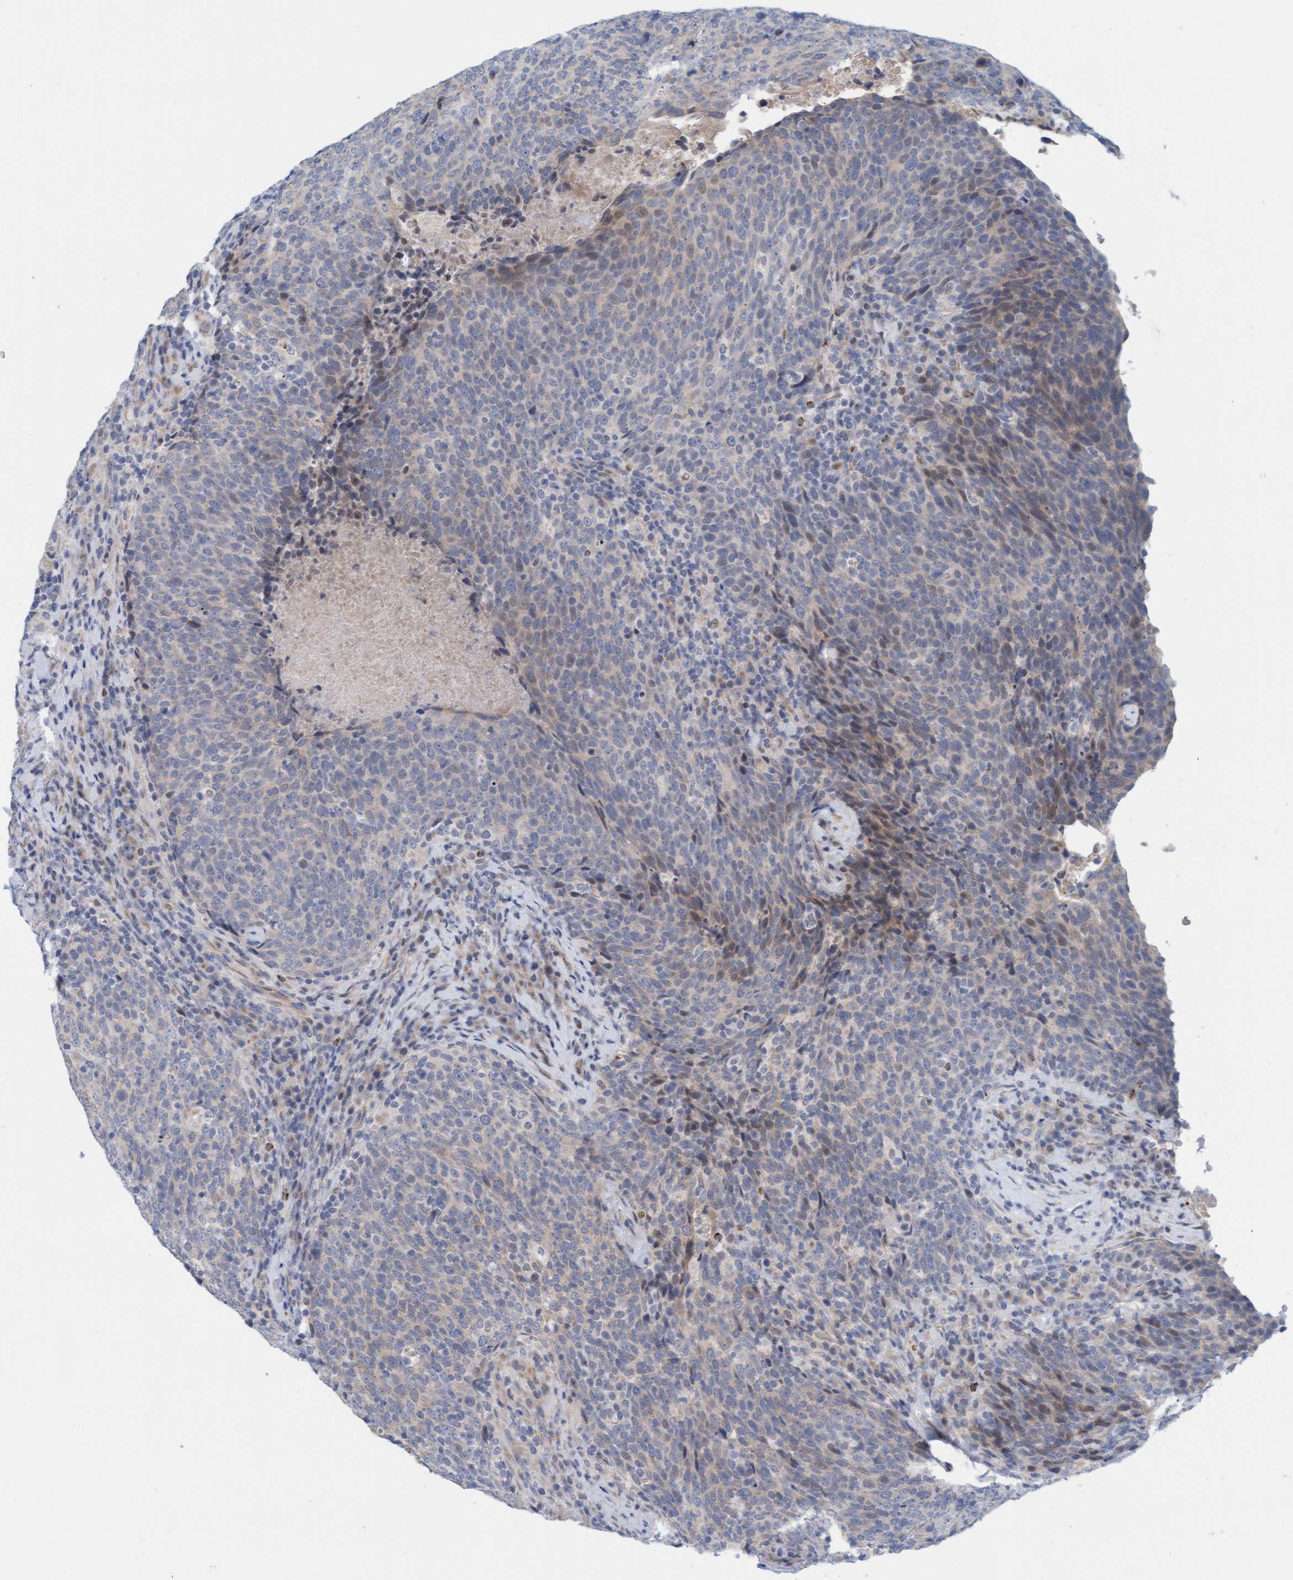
{"staining": {"intensity": "weak", "quantity": "<25%", "location": "cytoplasmic/membranous"}, "tissue": "head and neck cancer", "cell_type": "Tumor cells", "image_type": "cancer", "snomed": [{"axis": "morphology", "description": "Squamous cell carcinoma, NOS"}, {"axis": "morphology", "description": "Squamous cell carcinoma, metastatic, NOS"}, {"axis": "topography", "description": "Lymph node"}, {"axis": "topography", "description": "Head-Neck"}], "caption": "A micrograph of human metastatic squamous cell carcinoma (head and neck) is negative for staining in tumor cells.", "gene": "ZC3H3", "patient": {"sex": "male", "age": 62}}